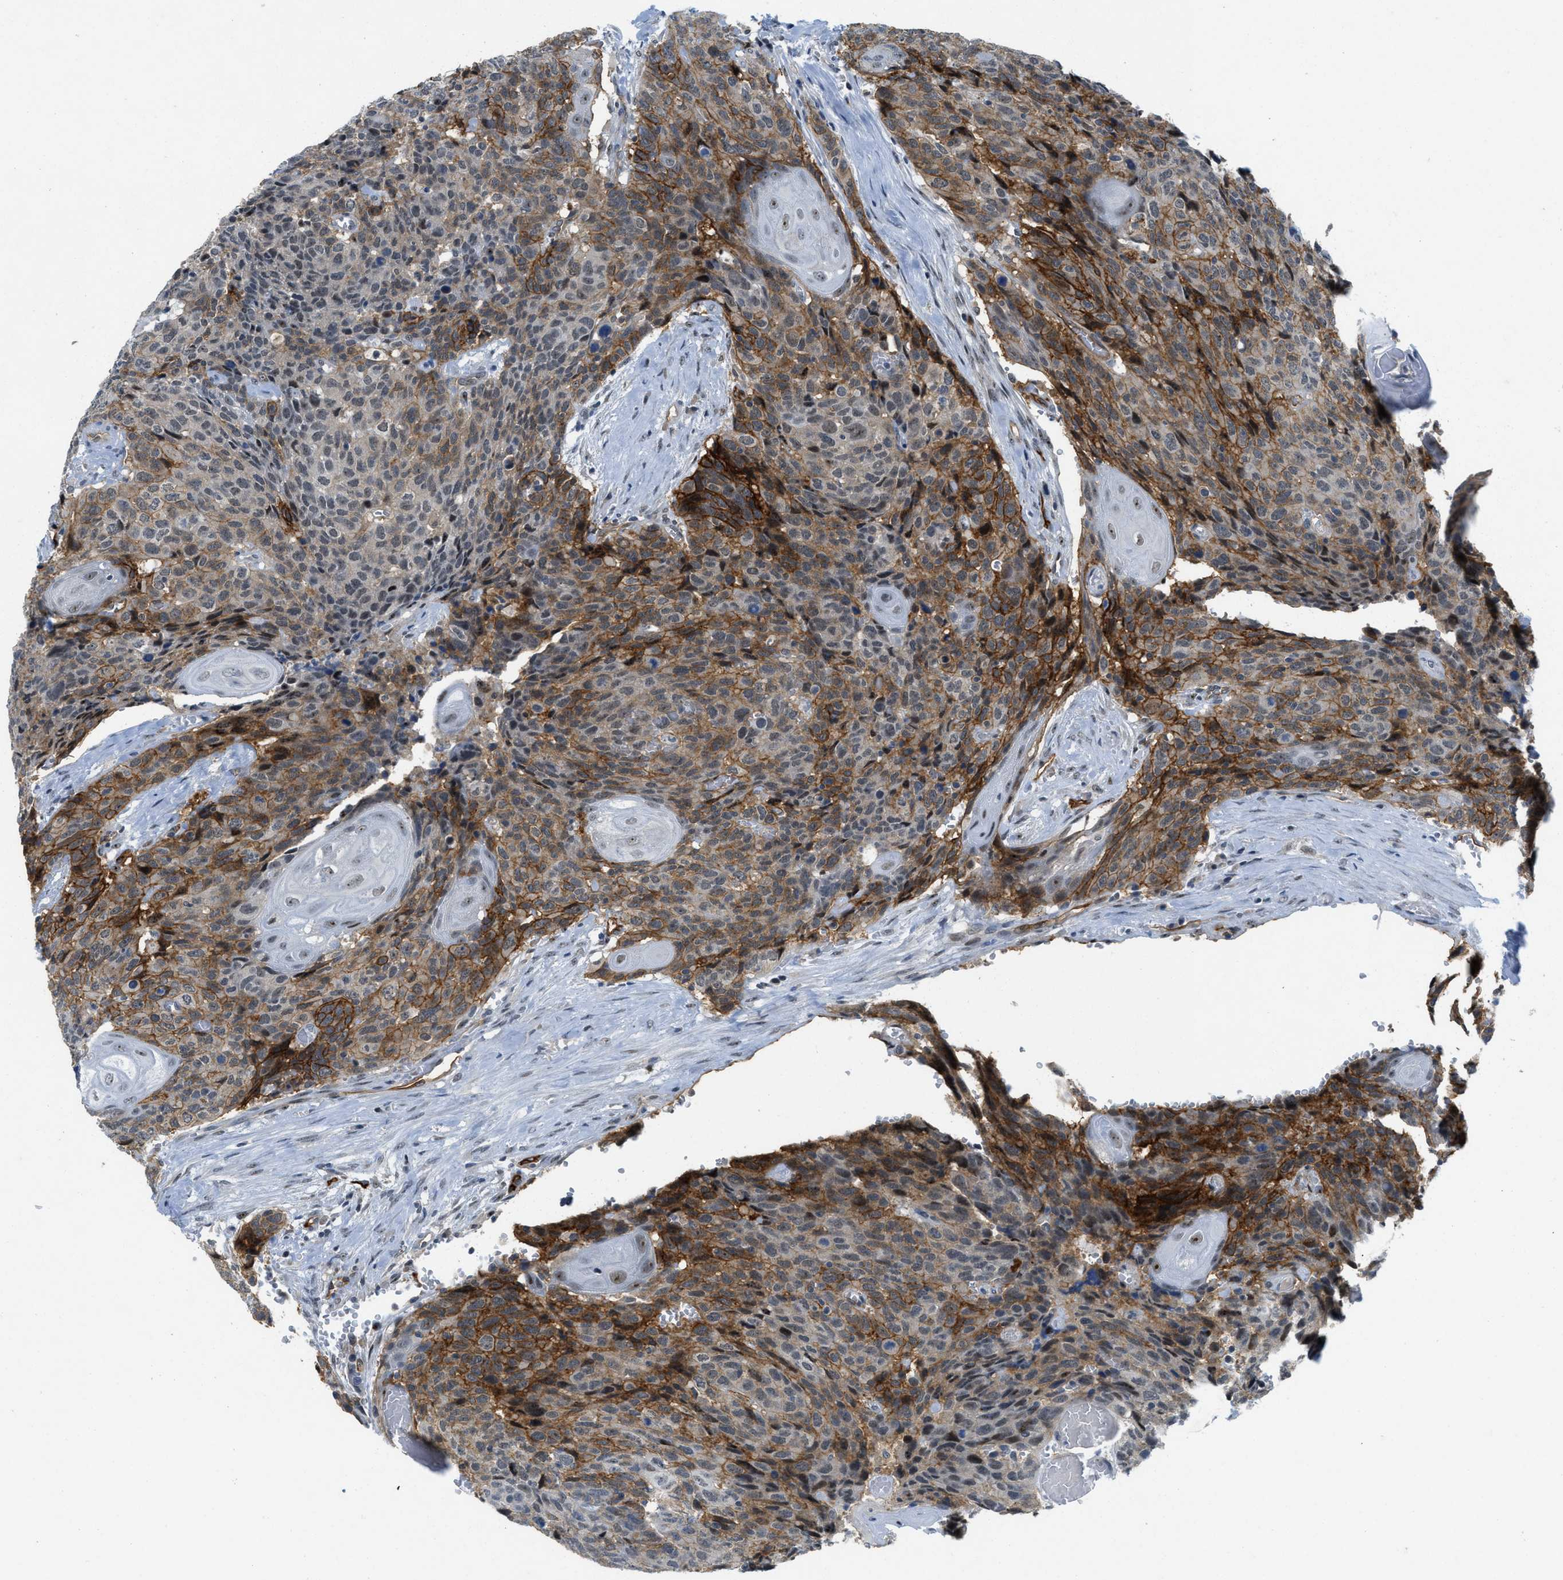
{"staining": {"intensity": "moderate", "quantity": "25%-75%", "location": "cytoplasmic/membranous"}, "tissue": "head and neck cancer", "cell_type": "Tumor cells", "image_type": "cancer", "snomed": [{"axis": "morphology", "description": "Squamous cell carcinoma, NOS"}, {"axis": "topography", "description": "Head-Neck"}], "caption": "A brown stain labels moderate cytoplasmic/membranous expression of a protein in head and neck squamous cell carcinoma tumor cells. Using DAB (3,3'-diaminobenzidine) (brown) and hematoxylin (blue) stains, captured at high magnification using brightfield microscopy.", "gene": "SLCO2A1", "patient": {"sex": "male", "age": 66}}